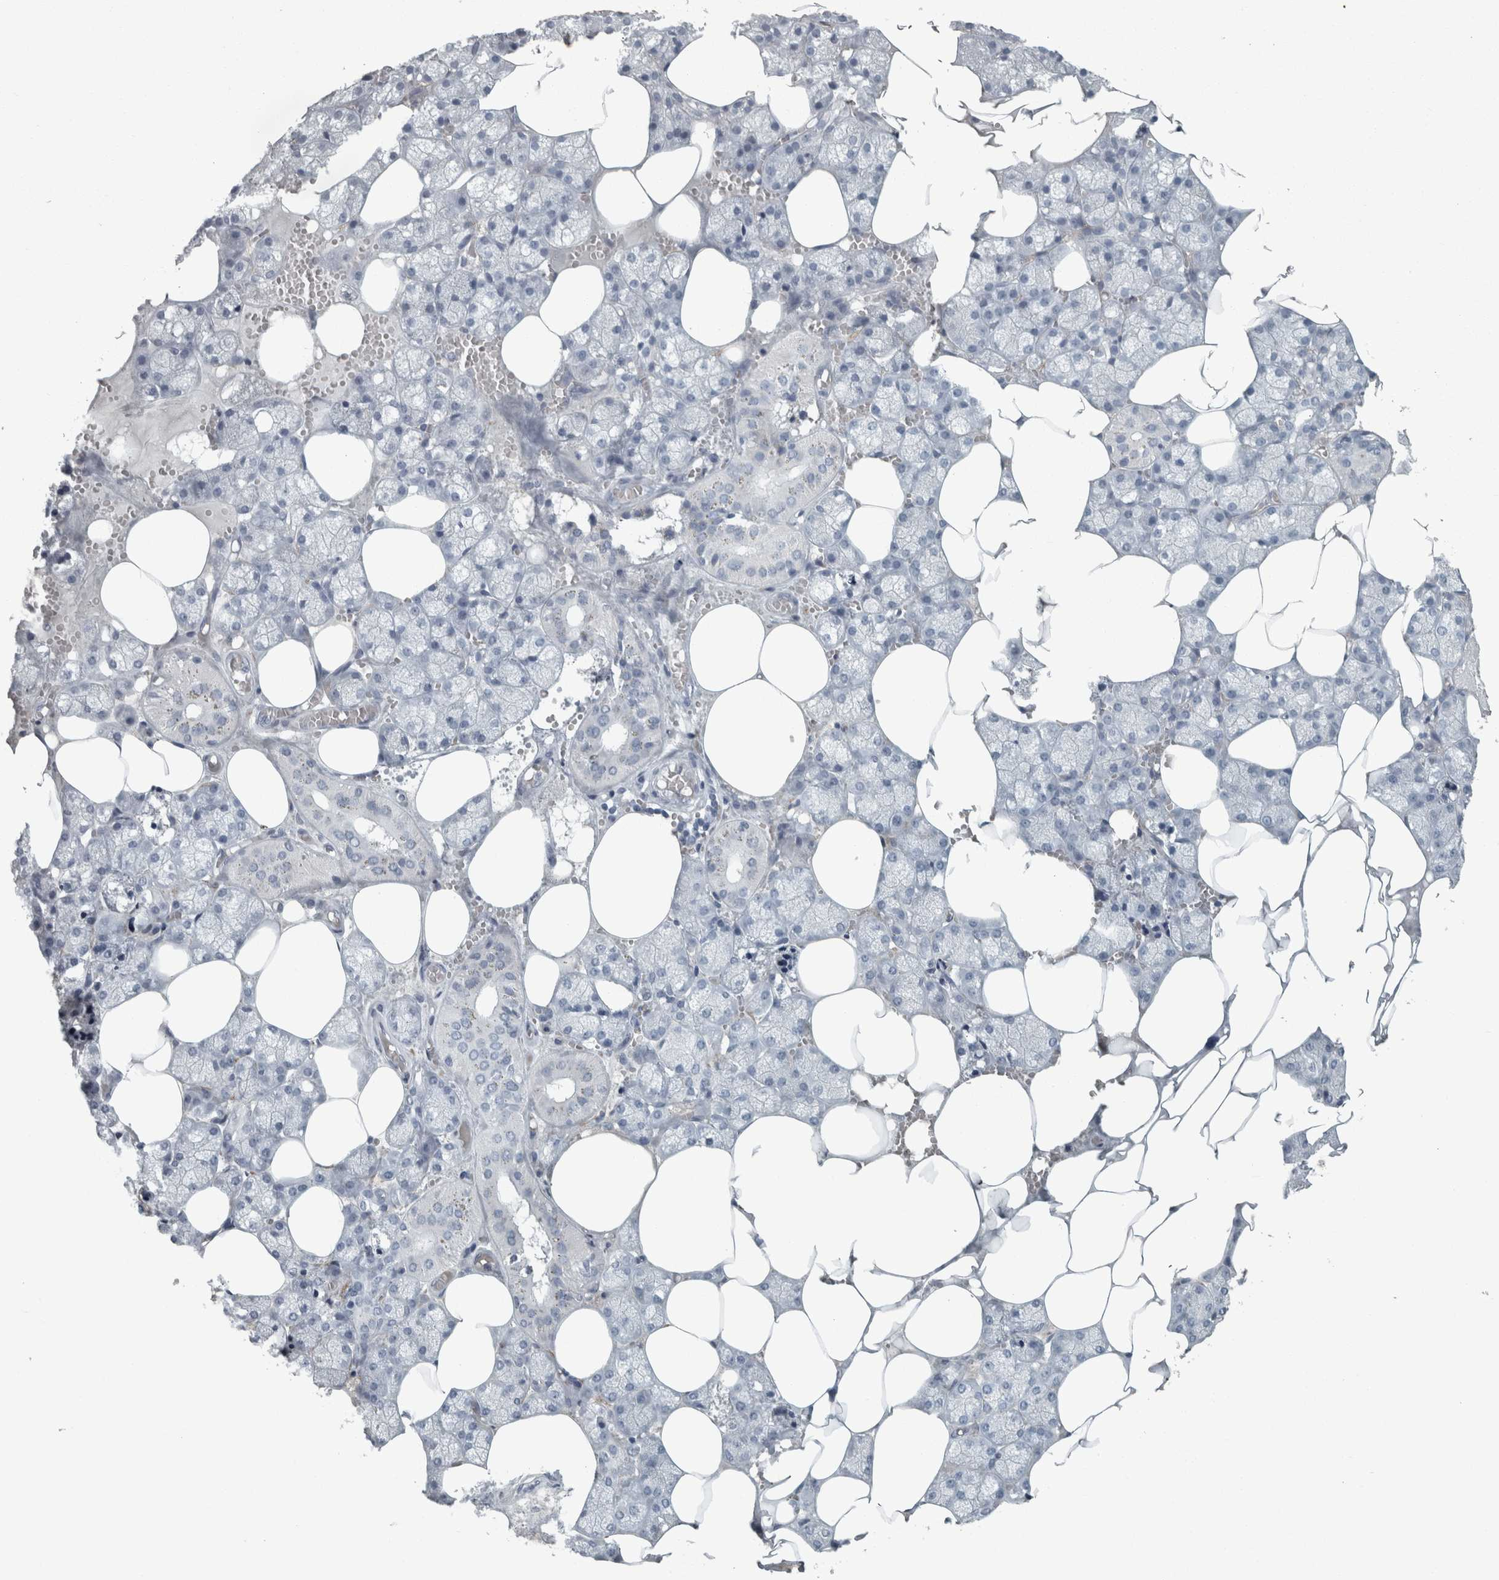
{"staining": {"intensity": "negative", "quantity": "none", "location": "none"}, "tissue": "salivary gland", "cell_type": "Glandular cells", "image_type": "normal", "snomed": [{"axis": "morphology", "description": "Normal tissue, NOS"}, {"axis": "topography", "description": "Salivary gland"}], "caption": "Protein analysis of benign salivary gland exhibits no significant expression in glandular cells. The staining was performed using DAB to visualize the protein expression in brown, while the nuclei were stained in blue with hematoxylin (Magnification: 20x).", "gene": "CHL1", "patient": {"sex": "male", "age": 62}}